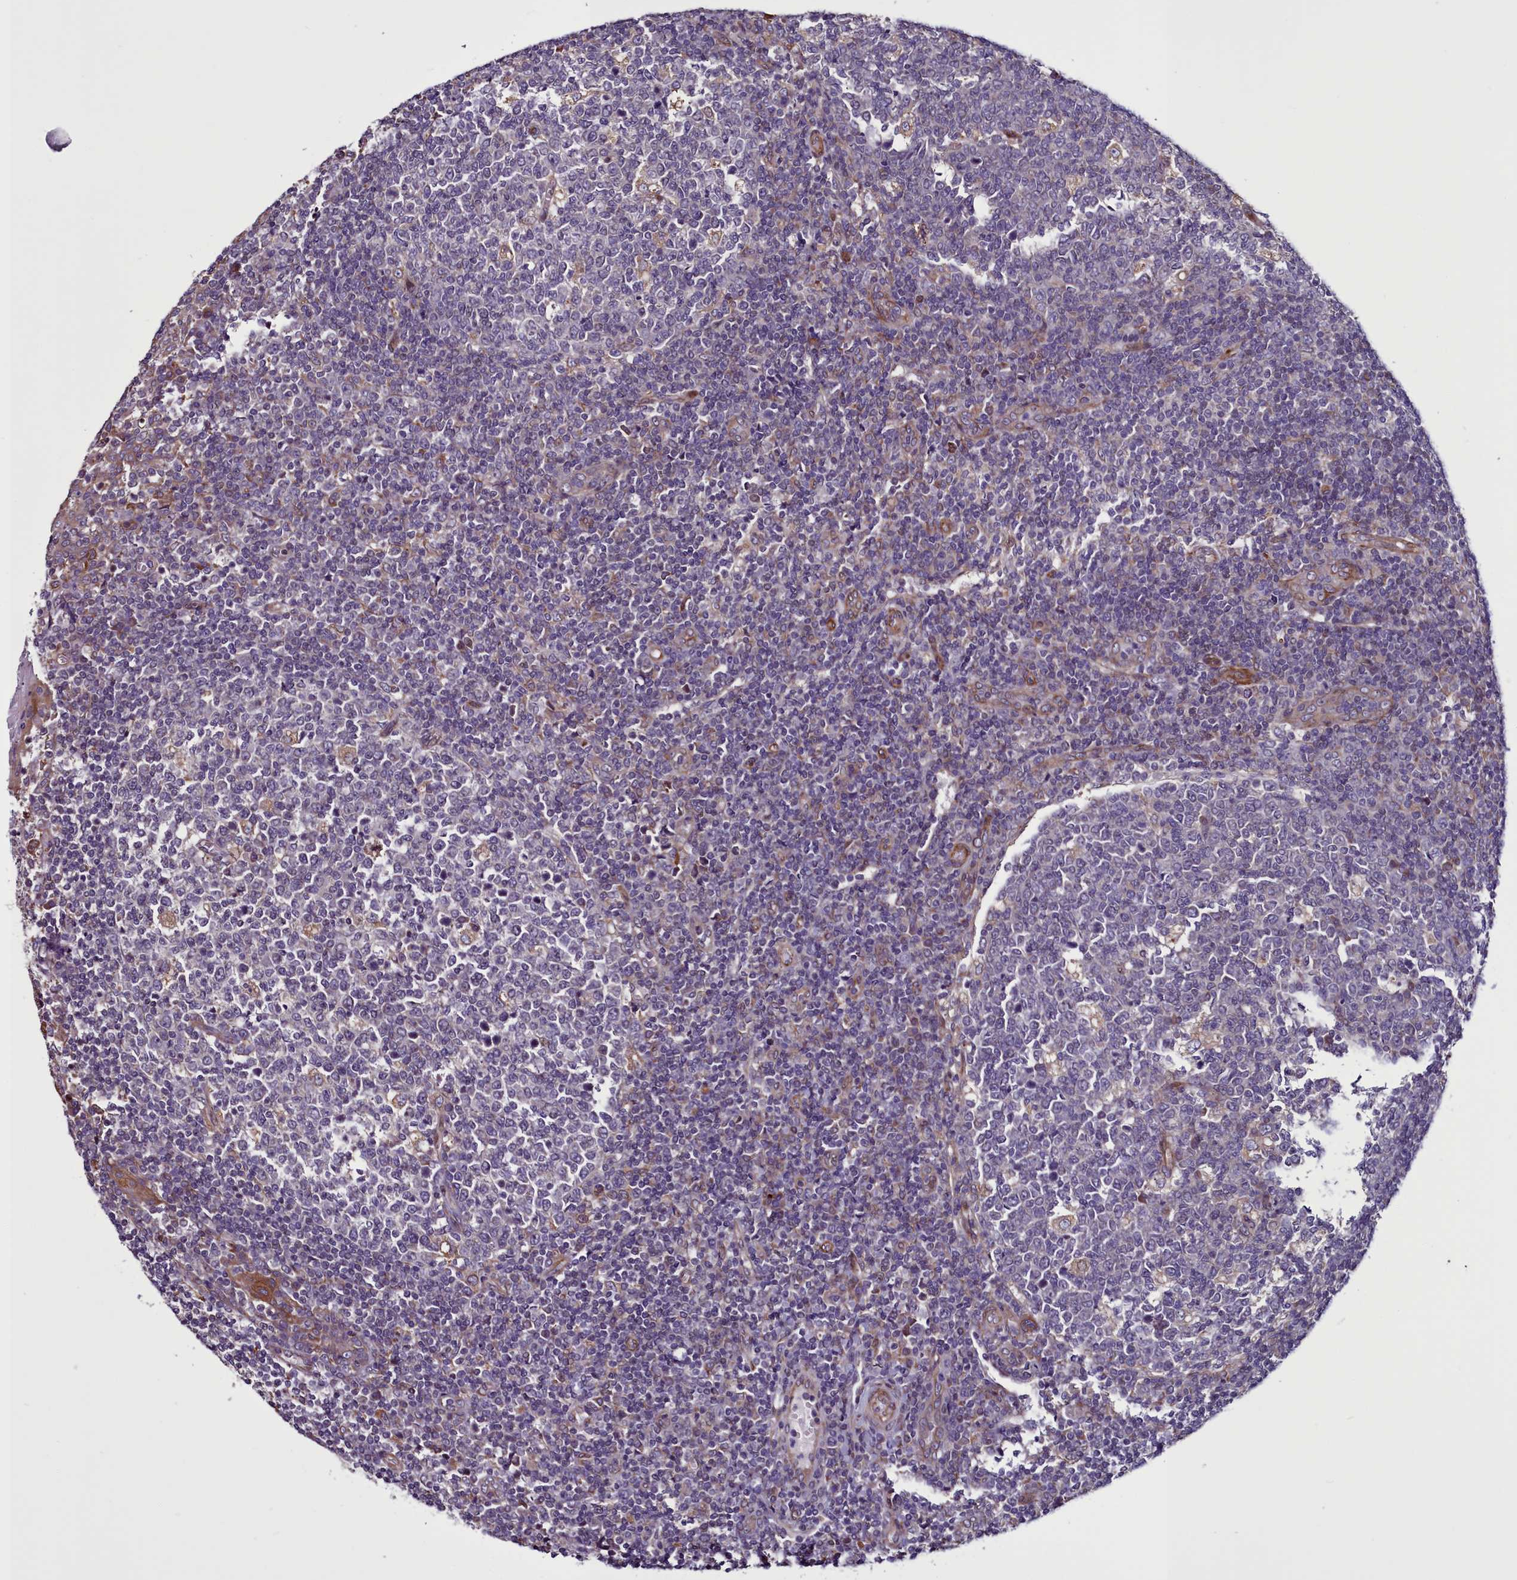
{"staining": {"intensity": "weak", "quantity": "<25%", "location": "cytoplasmic/membranous,nuclear"}, "tissue": "tonsil", "cell_type": "Germinal center cells", "image_type": "normal", "snomed": [{"axis": "morphology", "description": "Normal tissue, NOS"}, {"axis": "topography", "description": "Tonsil"}], "caption": "A micrograph of human tonsil is negative for staining in germinal center cells. Brightfield microscopy of IHC stained with DAB (3,3'-diaminobenzidine) (brown) and hematoxylin (blue), captured at high magnification.", "gene": "MCRIP1", "patient": {"sex": "female", "age": 19}}